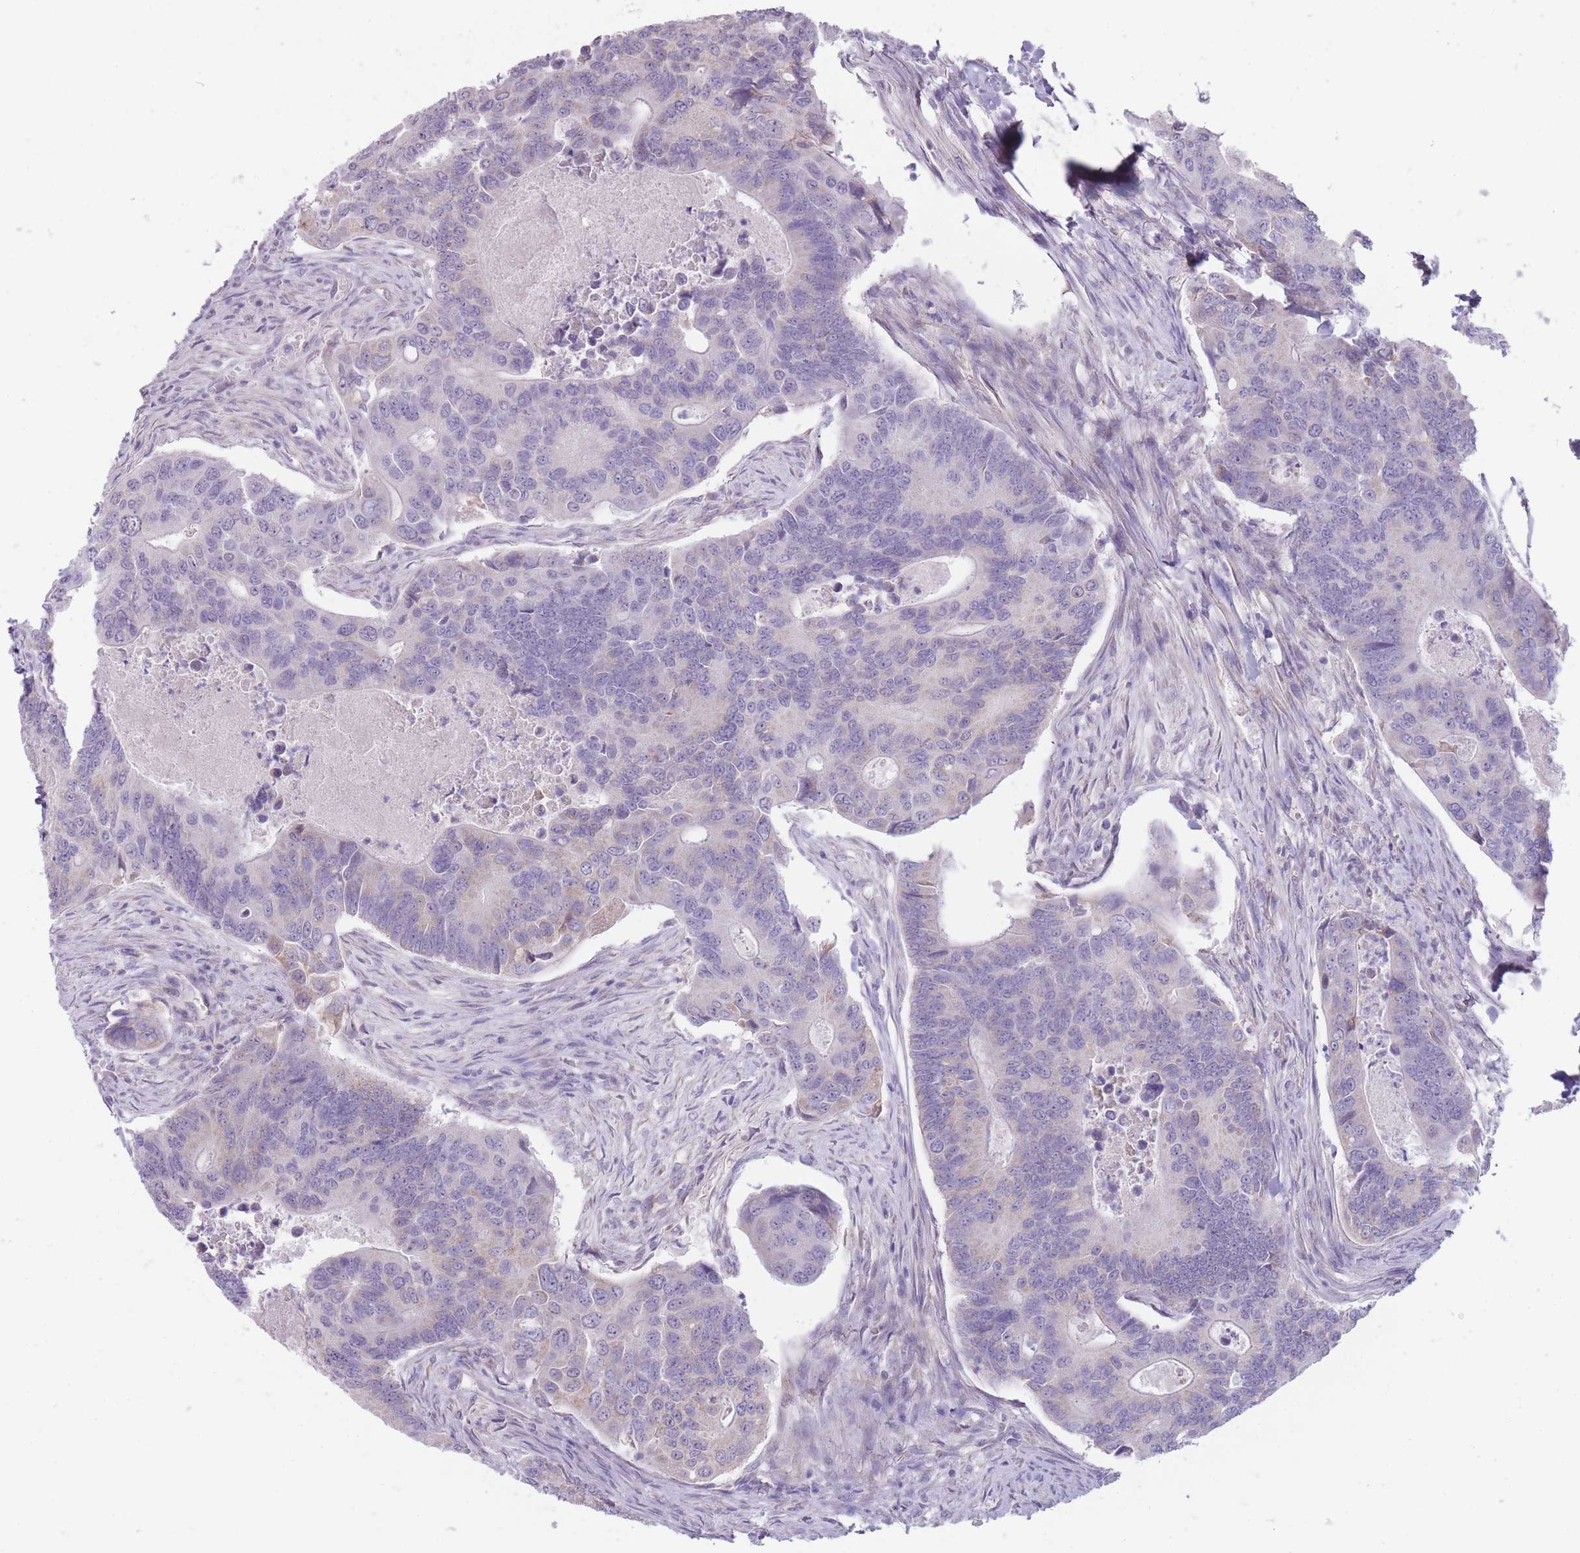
{"staining": {"intensity": "negative", "quantity": "none", "location": "none"}, "tissue": "colorectal cancer", "cell_type": "Tumor cells", "image_type": "cancer", "snomed": [{"axis": "morphology", "description": "Adenocarcinoma, NOS"}, {"axis": "topography", "description": "Colon"}], "caption": "Tumor cells are negative for protein expression in human colorectal adenocarcinoma.", "gene": "ERICH4", "patient": {"sex": "female", "age": 67}}